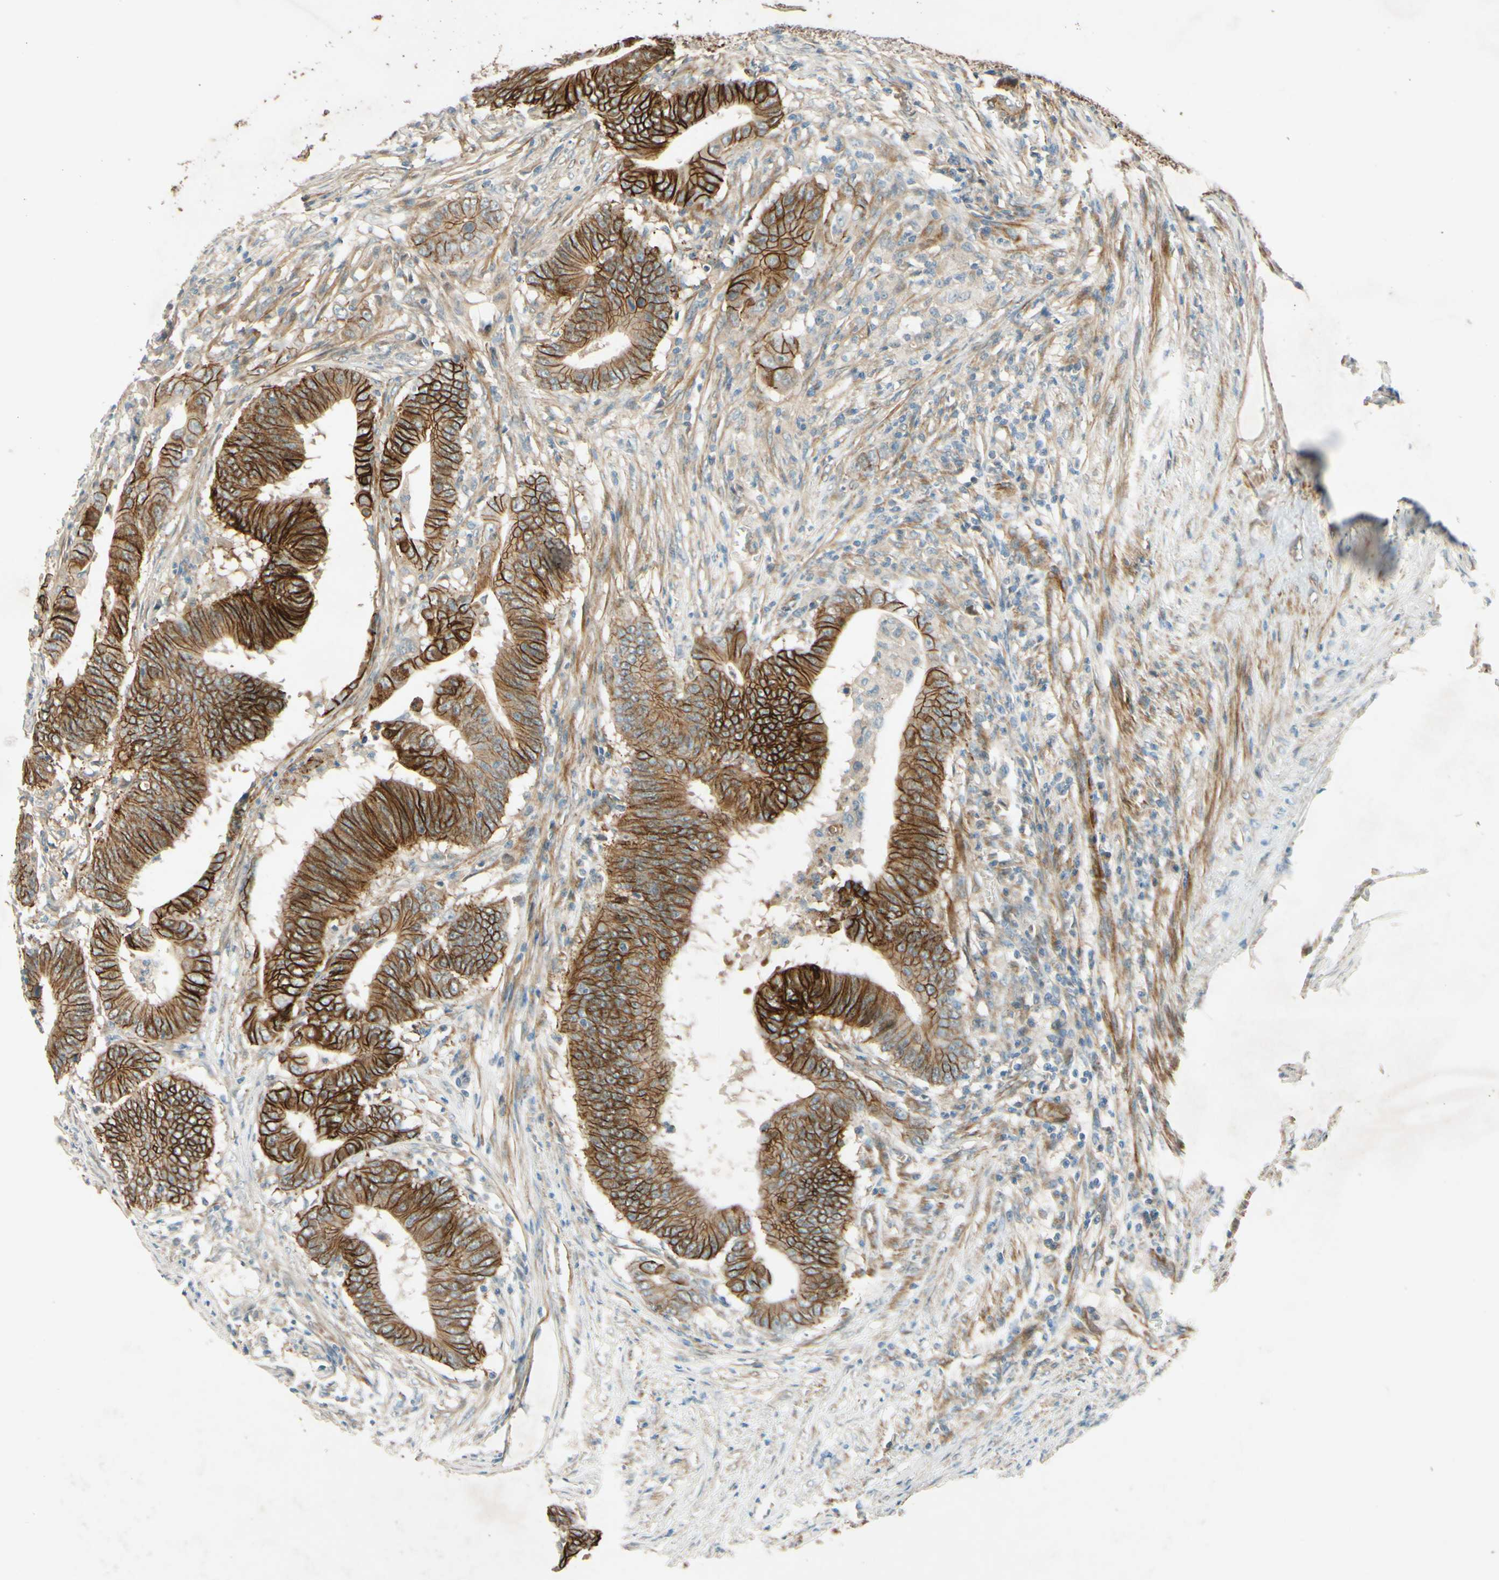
{"staining": {"intensity": "strong", "quantity": ">75%", "location": "cytoplasmic/membranous"}, "tissue": "colorectal cancer", "cell_type": "Tumor cells", "image_type": "cancer", "snomed": [{"axis": "morphology", "description": "Adenocarcinoma, NOS"}, {"axis": "topography", "description": "Colon"}], "caption": "This is an image of immunohistochemistry staining of colorectal adenocarcinoma, which shows strong staining in the cytoplasmic/membranous of tumor cells.", "gene": "ADAM17", "patient": {"sex": "male", "age": 45}}